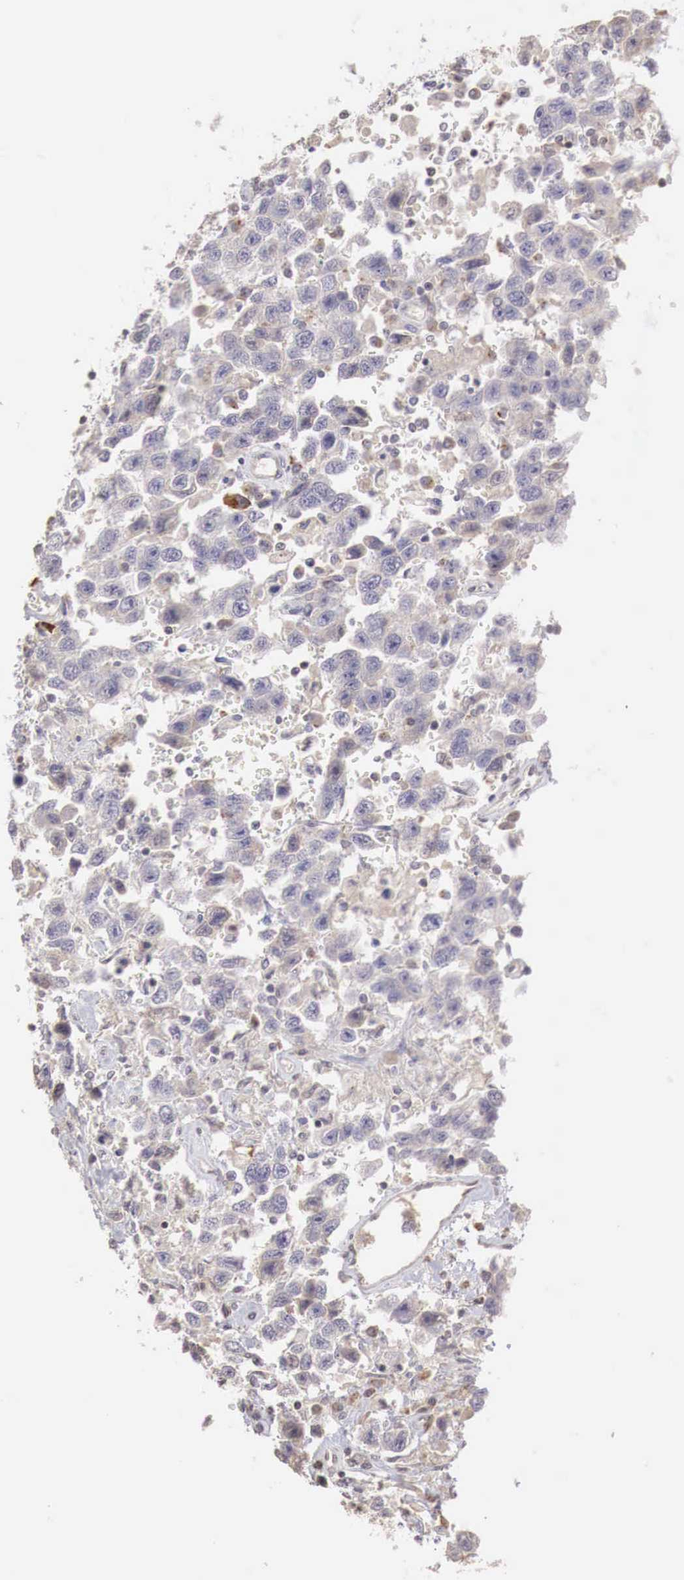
{"staining": {"intensity": "weak", "quantity": ">75%", "location": "cytoplasmic/membranous"}, "tissue": "testis cancer", "cell_type": "Tumor cells", "image_type": "cancer", "snomed": [{"axis": "morphology", "description": "Seminoma, NOS"}, {"axis": "topography", "description": "Testis"}], "caption": "Immunohistochemistry (IHC) image of neoplastic tissue: seminoma (testis) stained using immunohistochemistry reveals low levels of weak protein expression localized specifically in the cytoplasmic/membranous of tumor cells, appearing as a cytoplasmic/membranous brown color.", "gene": "TBC1D9", "patient": {"sex": "male", "age": 41}}